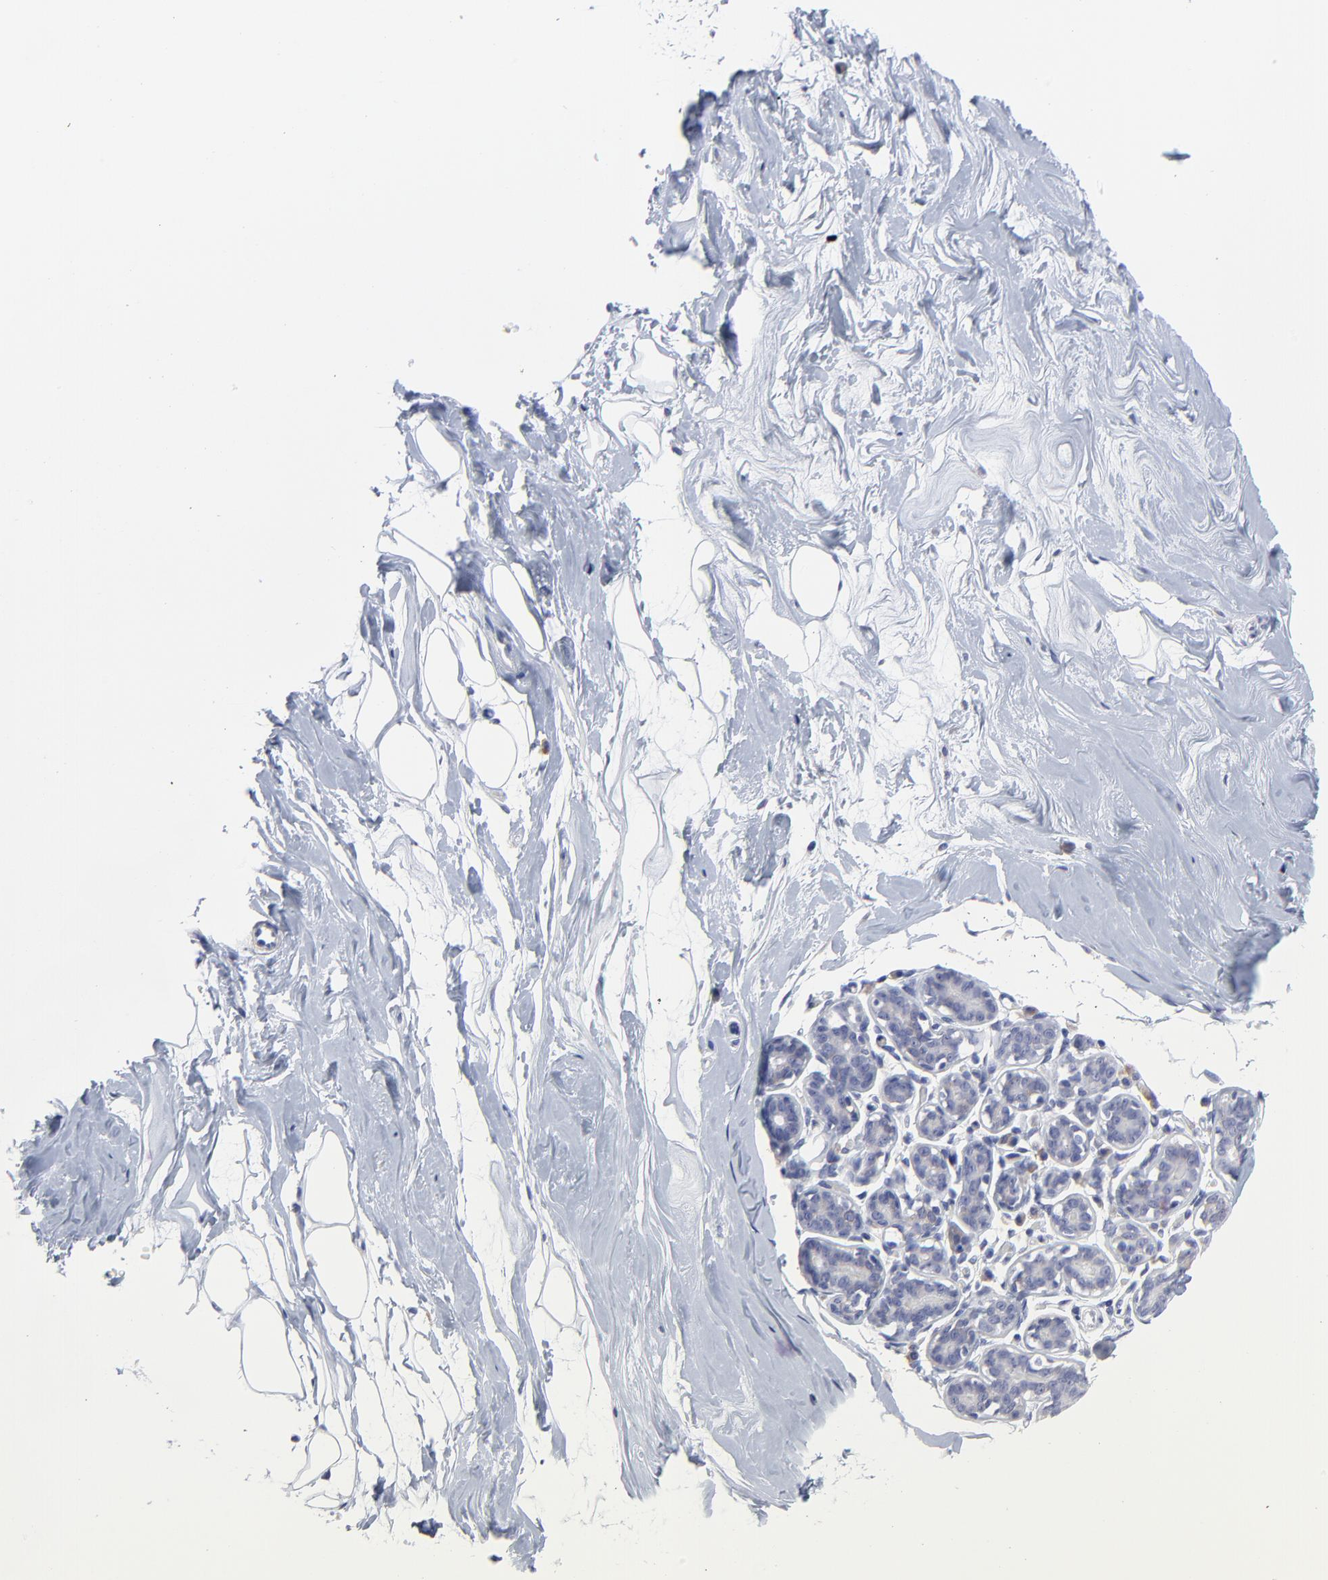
{"staining": {"intensity": "negative", "quantity": "none", "location": "none"}, "tissue": "breast", "cell_type": "Adipocytes", "image_type": "normal", "snomed": [{"axis": "morphology", "description": "Normal tissue, NOS"}, {"axis": "morphology", "description": "Fibrosis, NOS"}, {"axis": "topography", "description": "Breast"}], "caption": "Breast was stained to show a protein in brown. There is no significant expression in adipocytes. (DAB (3,3'-diaminobenzidine) IHC, high magnification).", "gene": "DUSP9", "patient": {"sex": "female", "age": 39}}